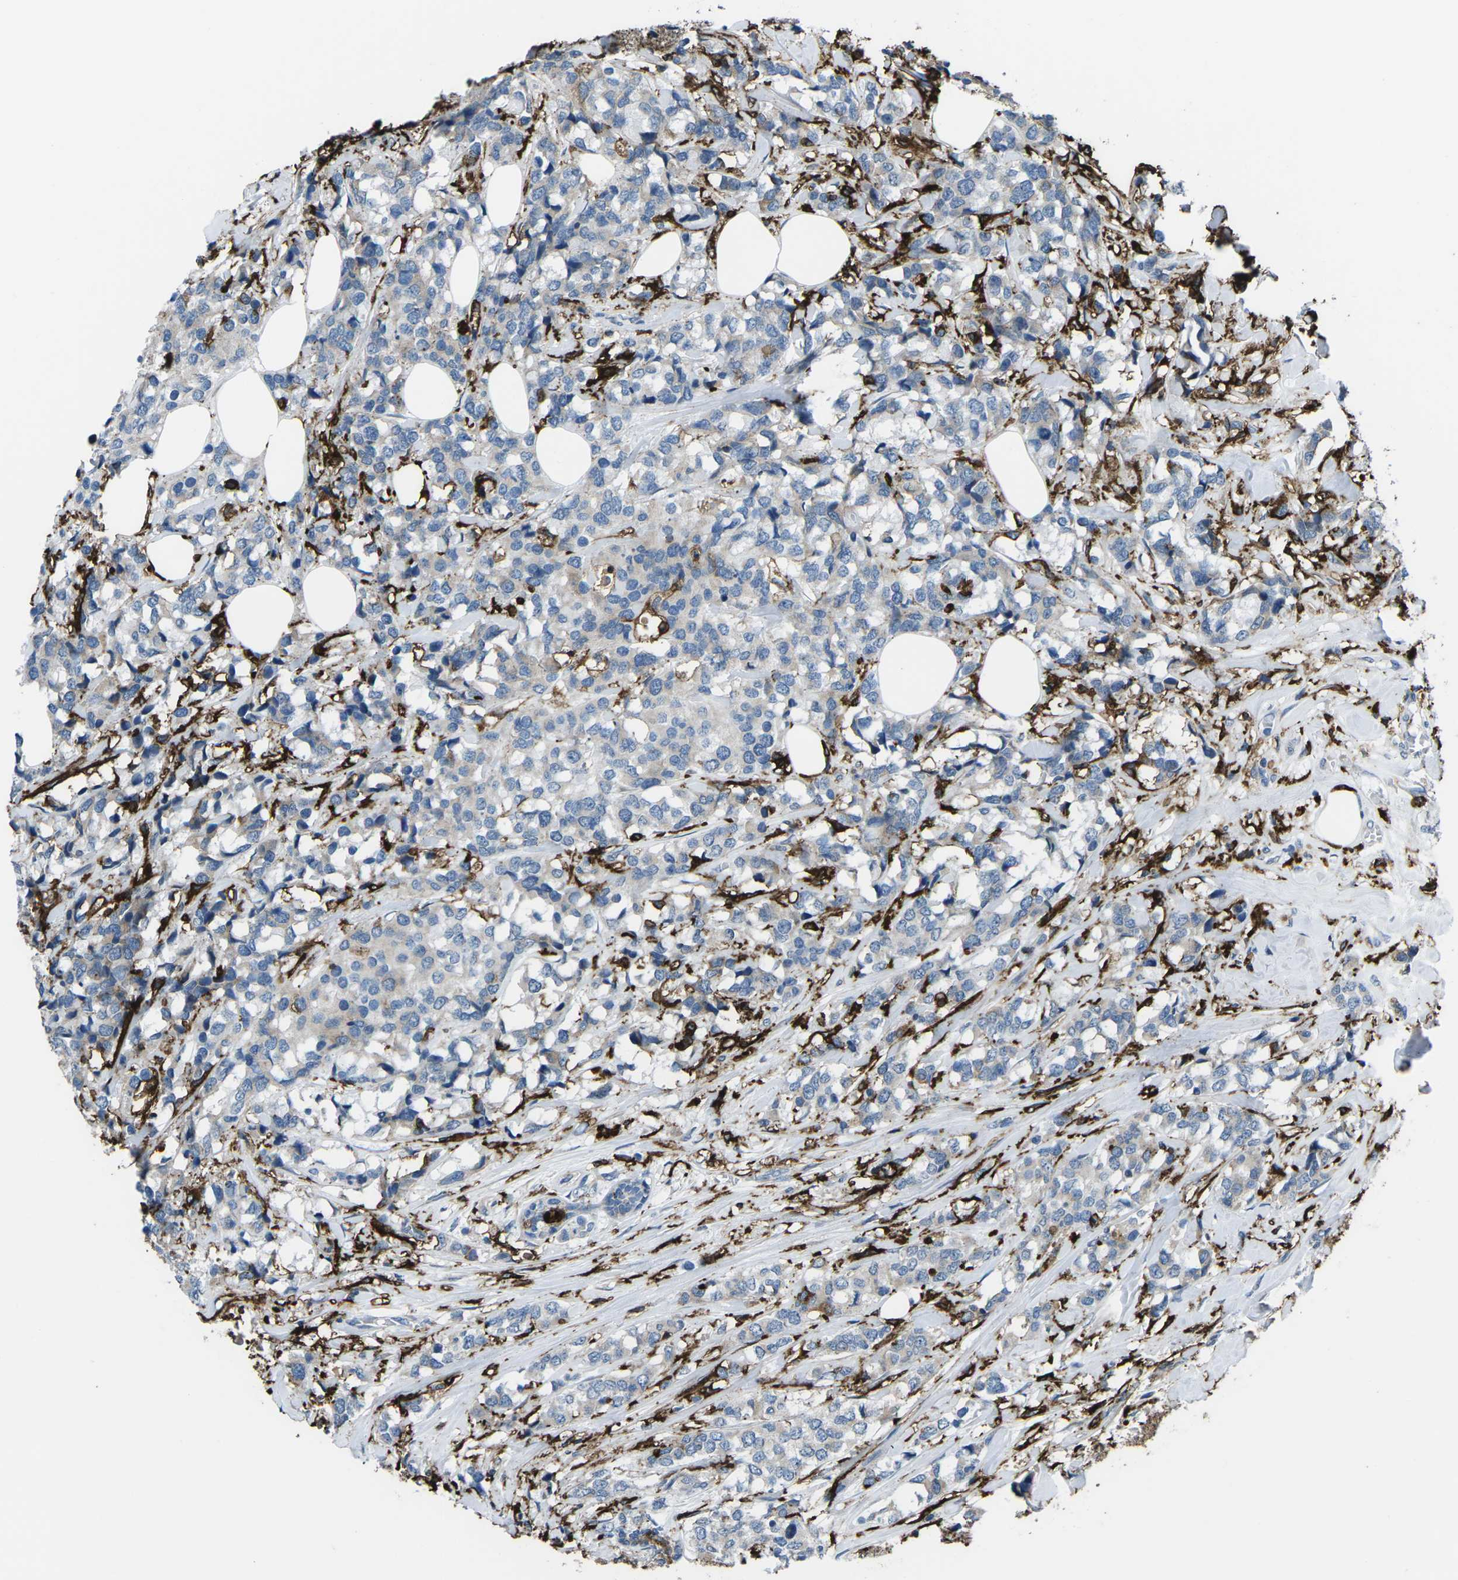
{"staining": {"intensity": "weak", "quantity": "<25%", "location": "cytoplasmic/membranous"}, "tissue": "breast cancer", "cell_type": "Tumor cells", "image_type": "cancer", "snomed": [{"axis": "morphology", "description": "Lobular carcinoma"}, {"axis": "topography", "description": "Breast"}], "caption": "Immunohistochemical staining of human breast cancer demonstrates no significant staining in tumor cells.", "gene": "PTPN1", "patient": {"sex": "female", "age": 59}}